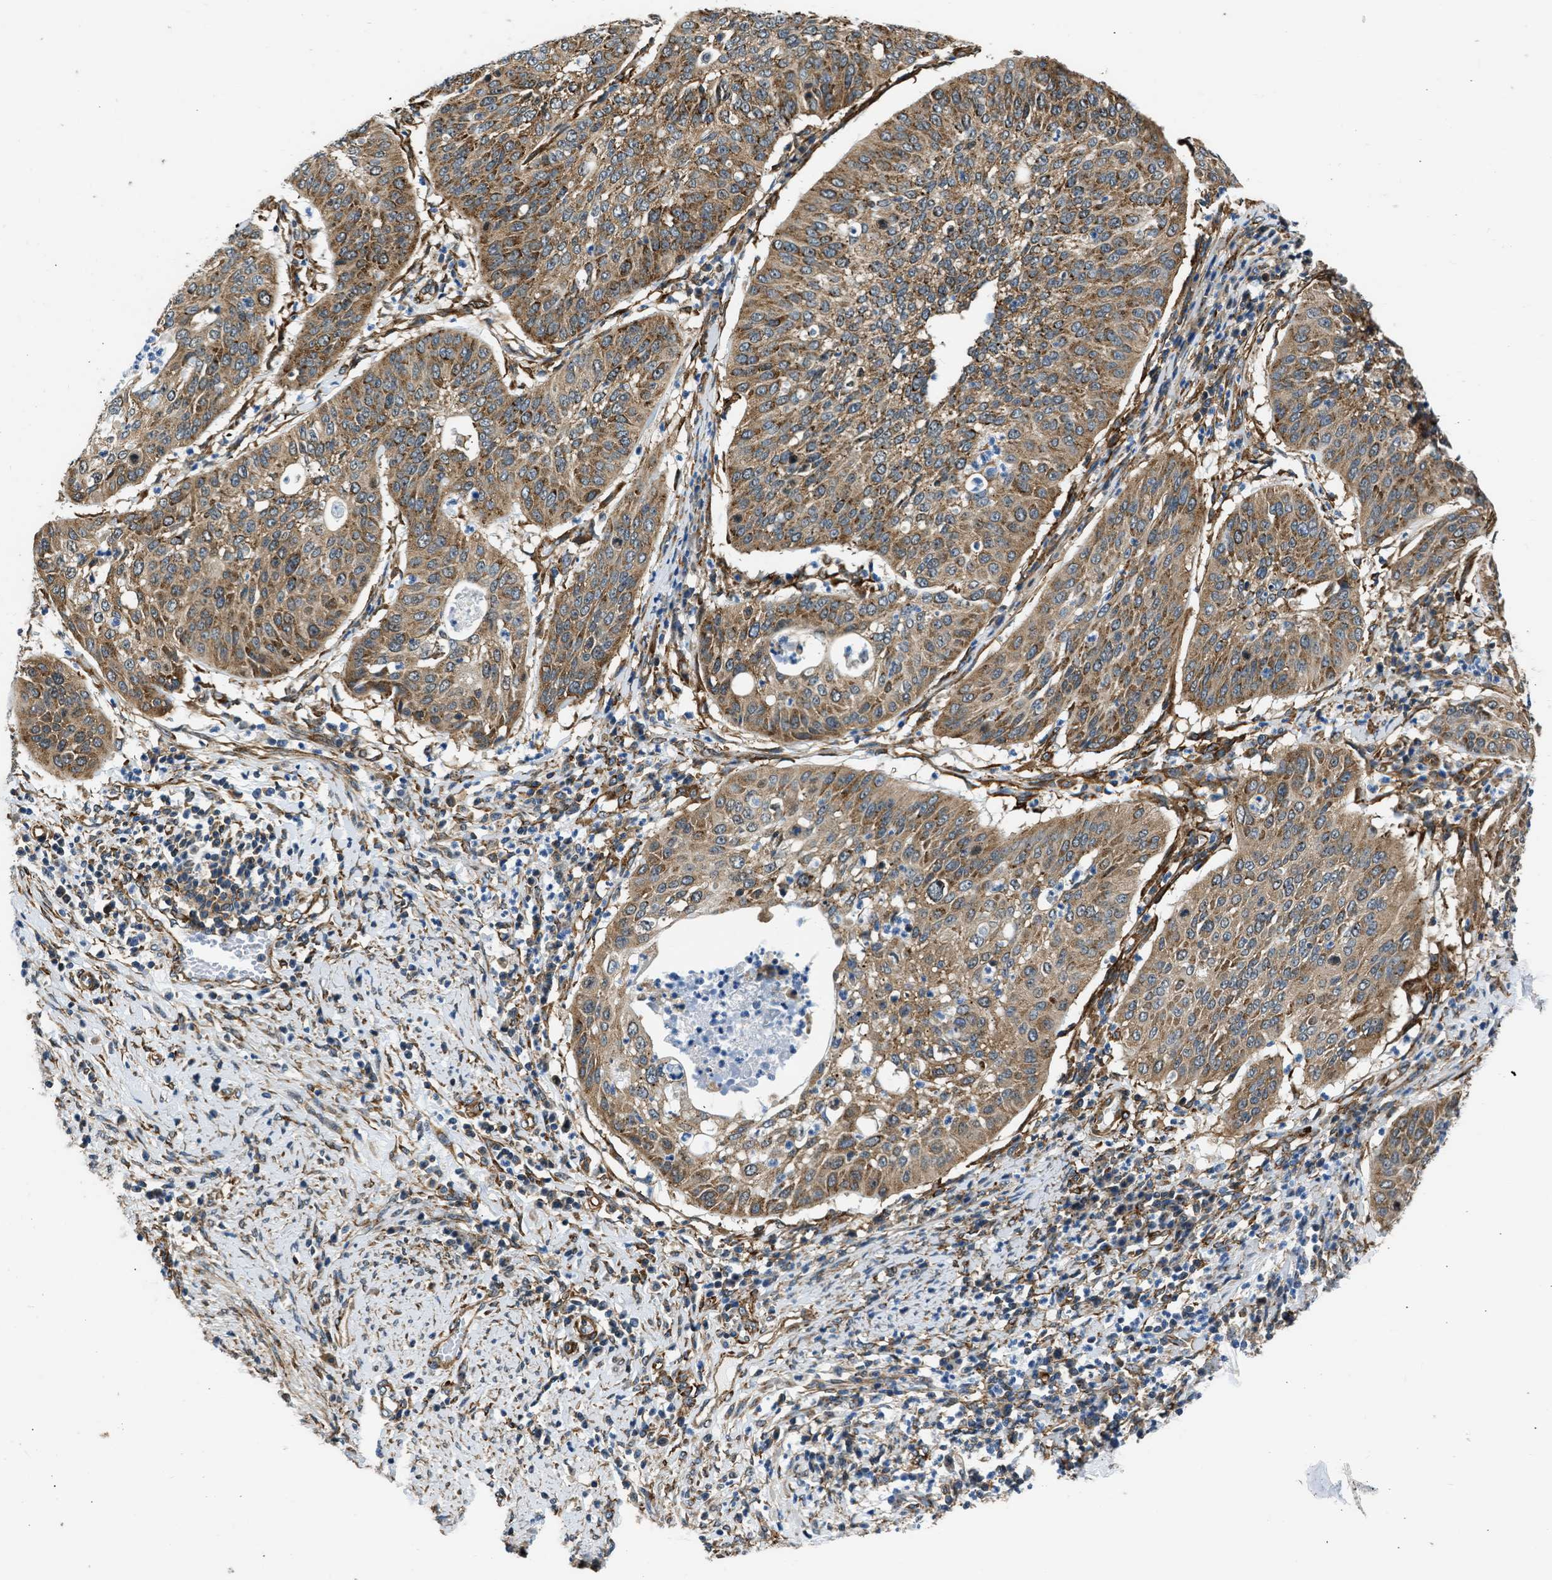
{"staining": {"intensity": "moderate", "quantity": ">75%", "location": "cytoplasmic/membranous"}, "tissue": "cervical cancer", "cell_type": "Tumor cells", "image_type": "cancer", "snomed": [{"axis": "morphology", "description": "Normal tissue, NOS"}, {"axis": "morphology", "description": "Squamous cell carcinoma, NOS"}, {"axis": "topography", "description": "Cervix"}], "caption": "A high-resolution histopathology image shows IHC staining of cervical squamous cell carcinoma, which shows moderate cytoplasmic/membranous staining in approximately >75% of tumor cells.", "gene": "SEPTIN2", "patient": {"sex": "female", "age": 39}}